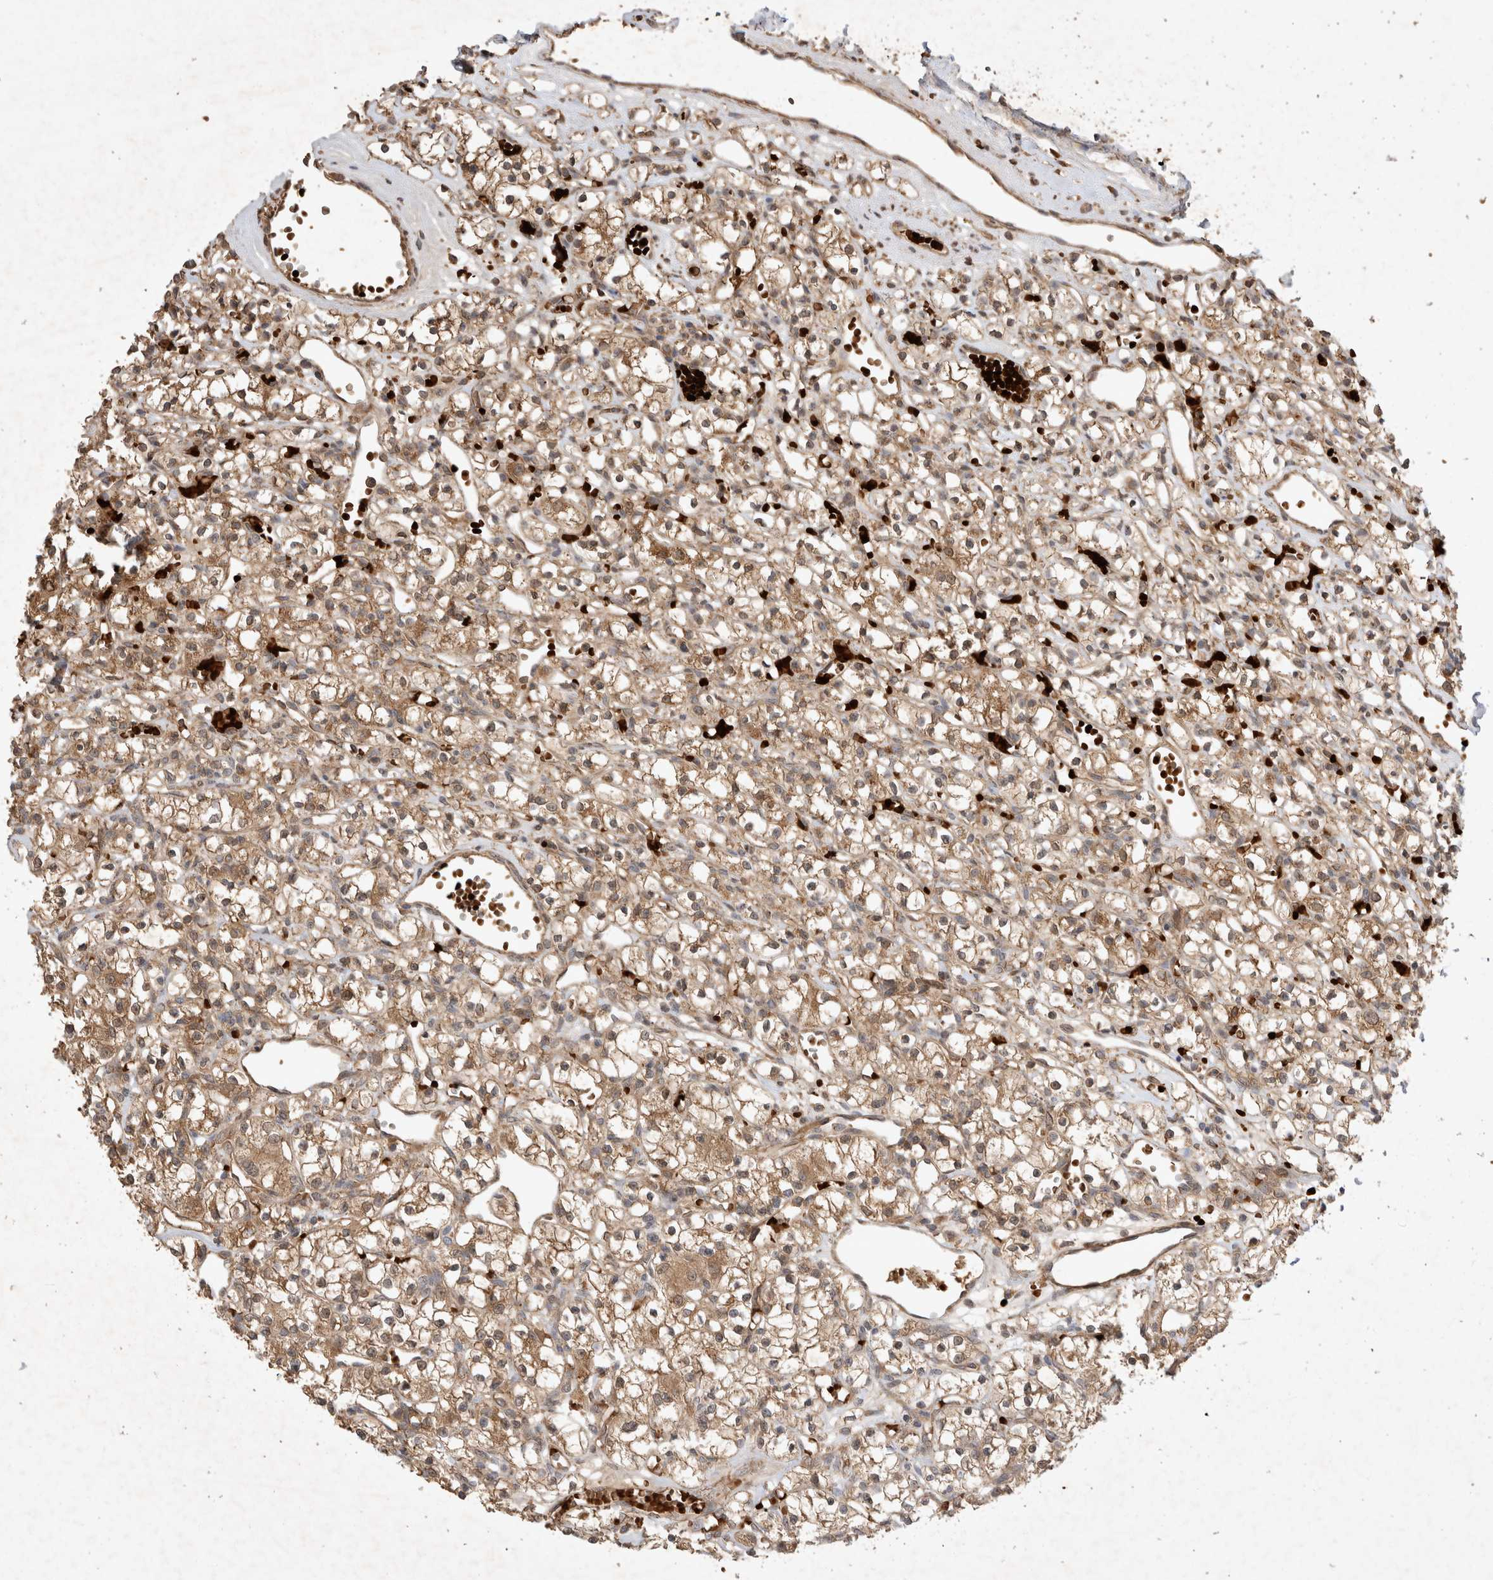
{"staining": {"intensity": "moderate", "quantity": ">75%", "location": "cytoplasmic/membranous"}, "tissue": "renal cancer", "cell_type": "Tumor cells", "image_type": "cancer", "snomed": [{"axis": "morphology", "description": "Adenocarcinoma, NOS"}, {"axis": "topography", "description": "Kidney"}], "caption": "DAB (3,3'-diaminobenzidine) immunohistochemical staining of human renal adenocarcinoma demonstrates moderate cytoplasmic/membranous protein expression in approximately >75% of tumor cells.", "gene": "FAM221A", "patient": {"sex": "female", "age": 59}}